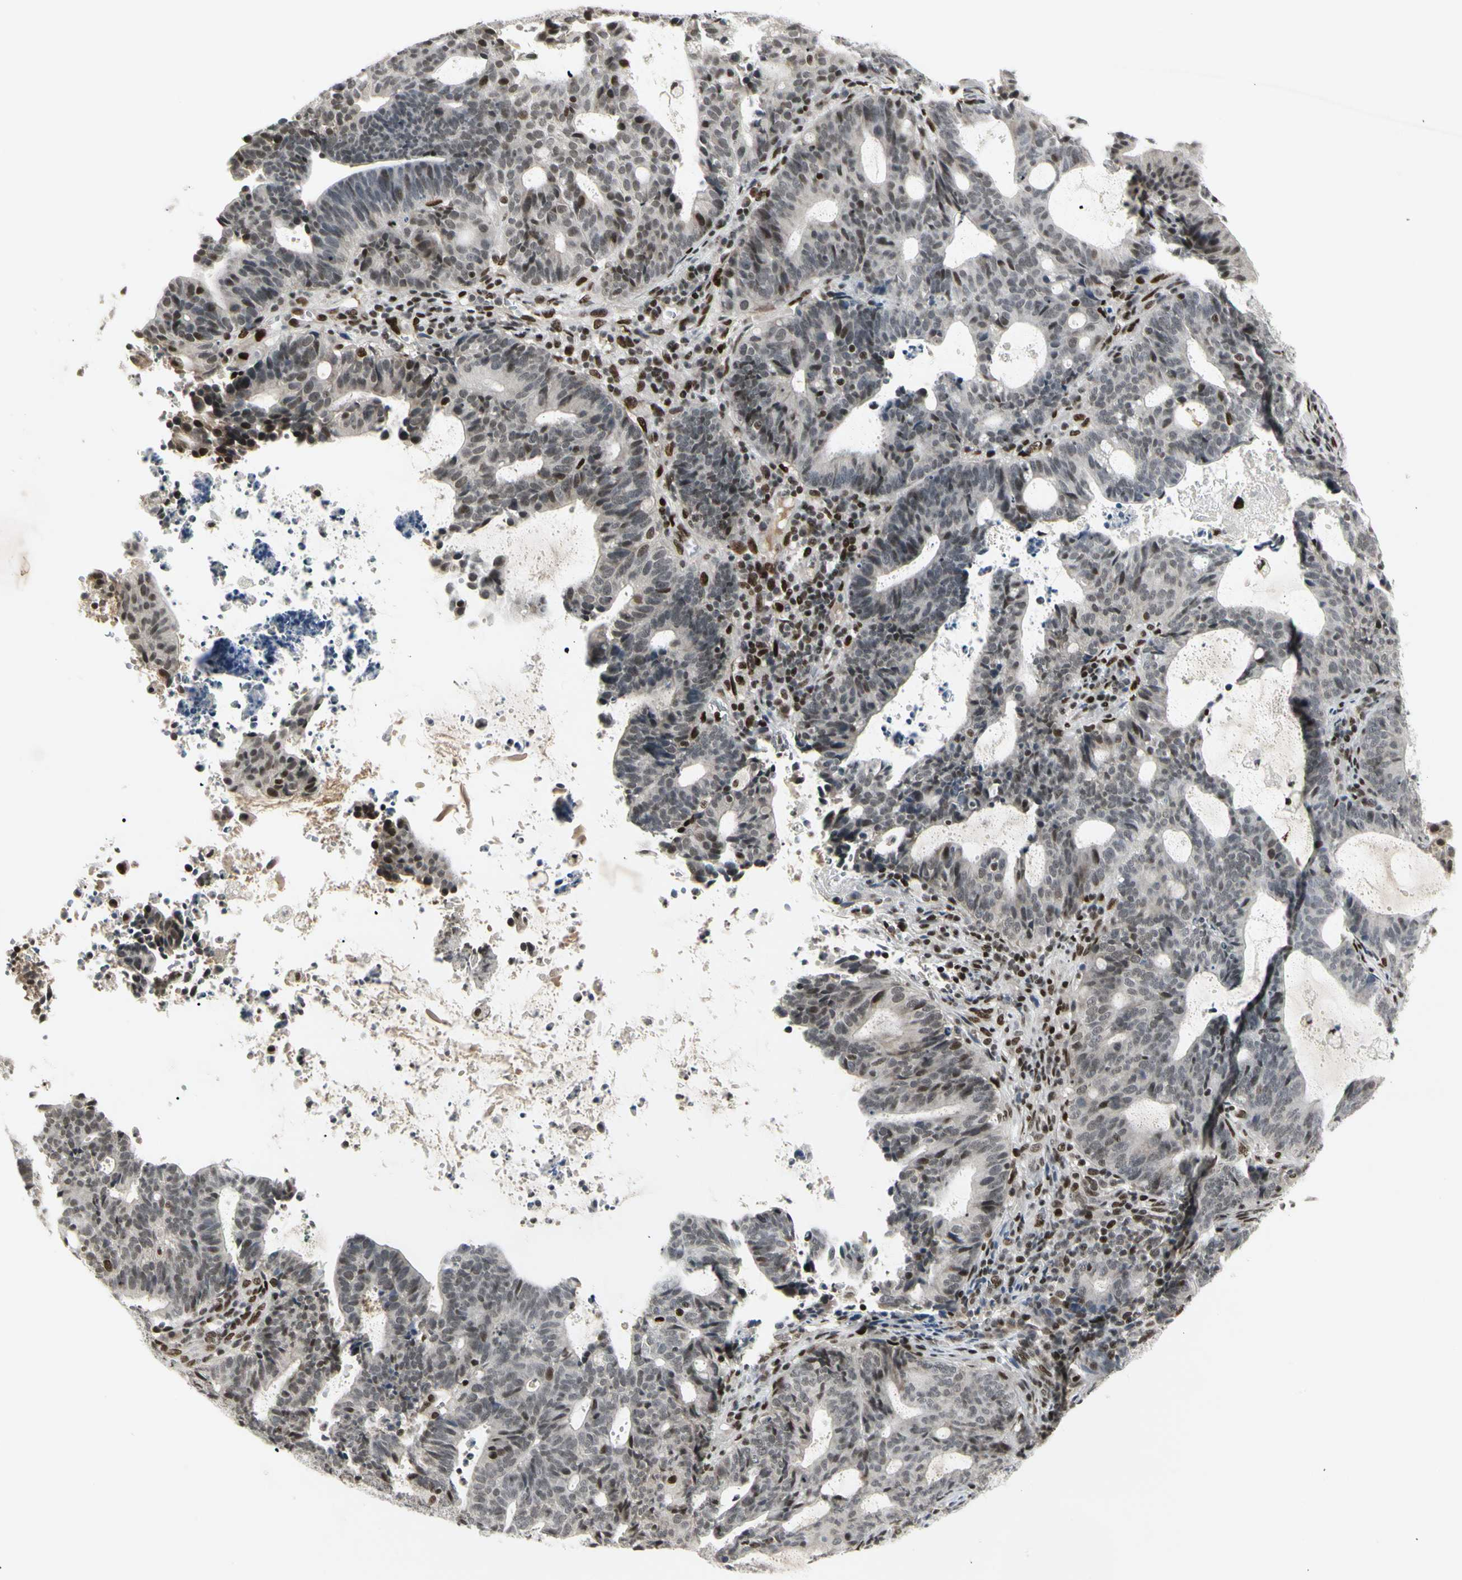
{"staining": {"intensity": "weak", "quantity": "25%-75%", "location": "nuclear"}, "tissue": "endometrial cancer", "cell_type": "Tumor cells", "image_type": "cancer", "snomed": [{"axis": "morphology", "description": "Adenocarcinoma, NOS"}, {"axis": "topography", "description": "Uterus"}], "caption": "Protein staining of endometrial cancer (adenocarcinoma) tissue demonstrates weak nuclear positivity in approximately 25%-75% of tumor cells.", "gene": "FOXJ2", "patient": {"sex": "female", "age": 83}}